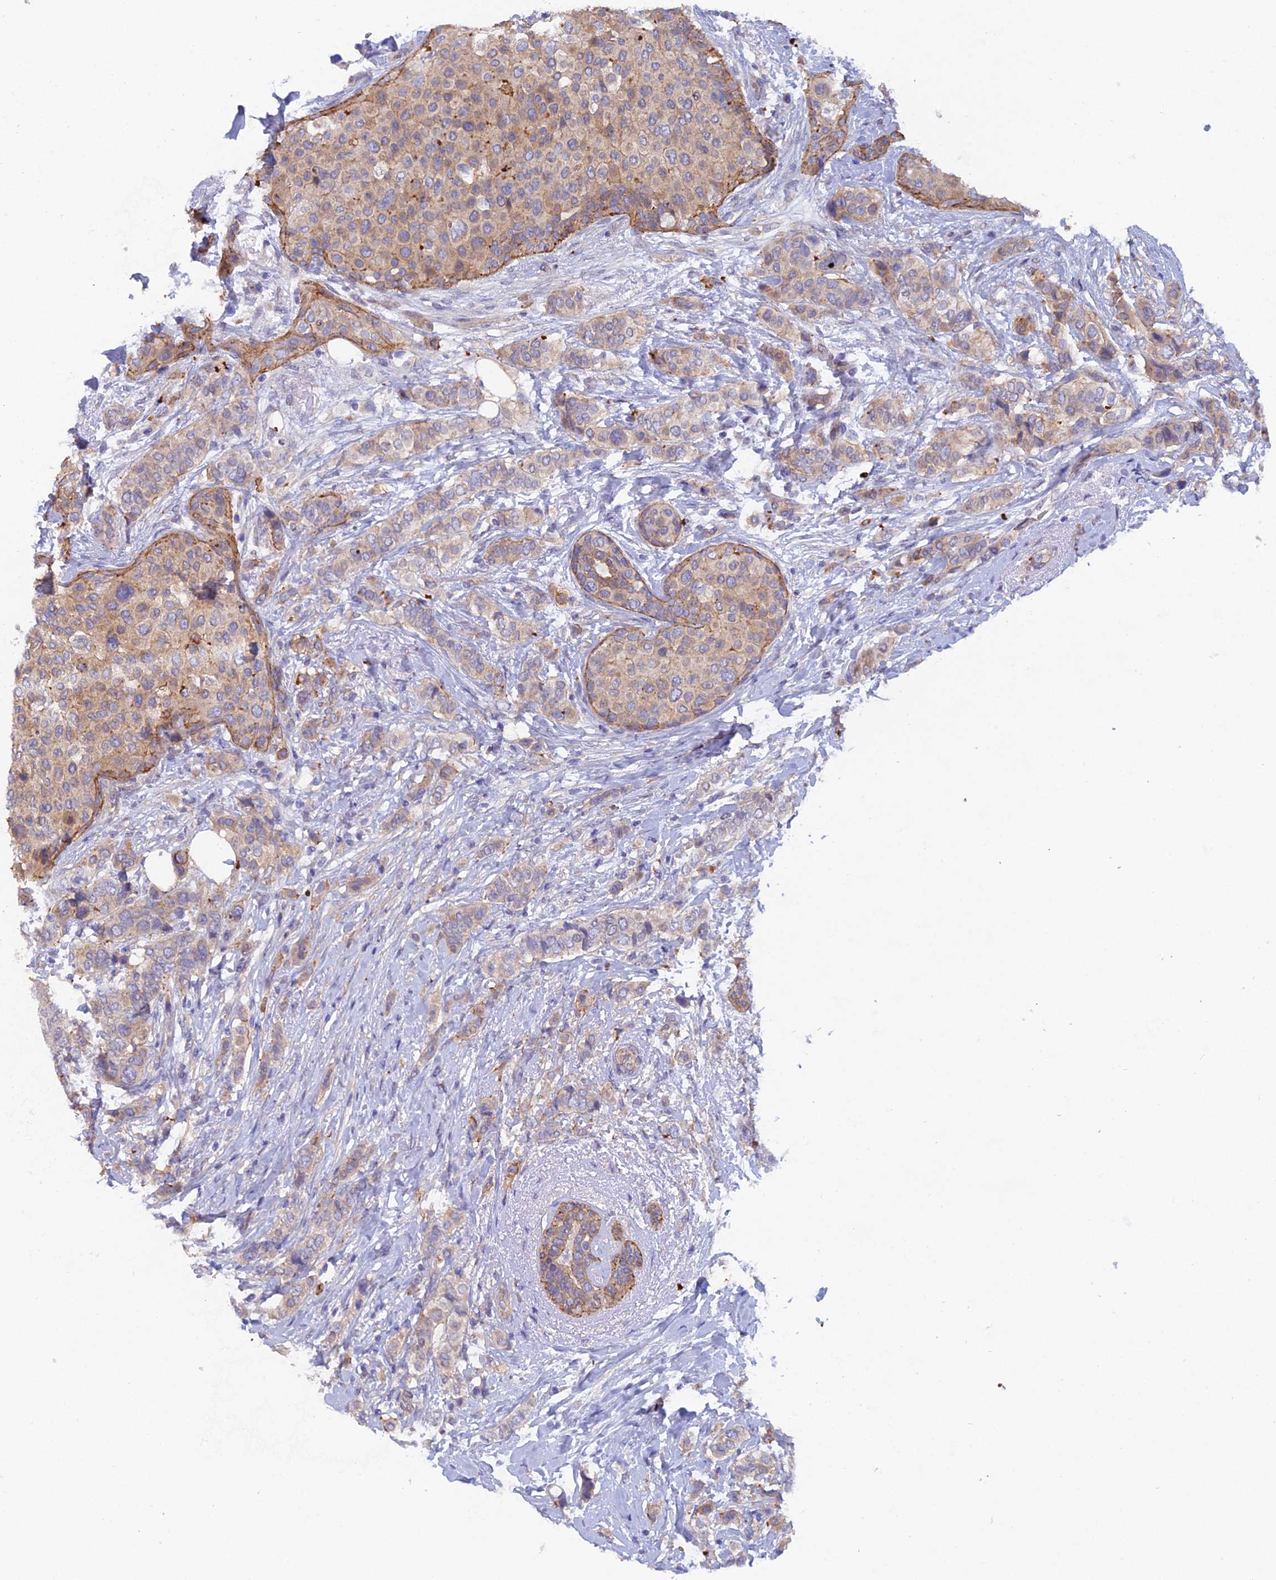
{"staining": {"intensity": "weak", "quantity": "25%-75%", "location": "cytoplasmic/membranous"}, "tissue": "breast cancer", "cell_type": "Tumor cells", "image_type": "cancer", "snomed": [{"axis": "morphology", "description": "Lobular carcinoma"}, {"axis": "topography", "description": "Breast"}], "caption": "The histopathology image demonstrates immunohistochemical staining of breast cancer. There is weak cytoplasmic/membranous staining is seen in approximately 25%-75% of tumor cells. Nuclei are stained in blue.", "gene": "FZR1", "patient": {"sex": "female", "age": 51}}